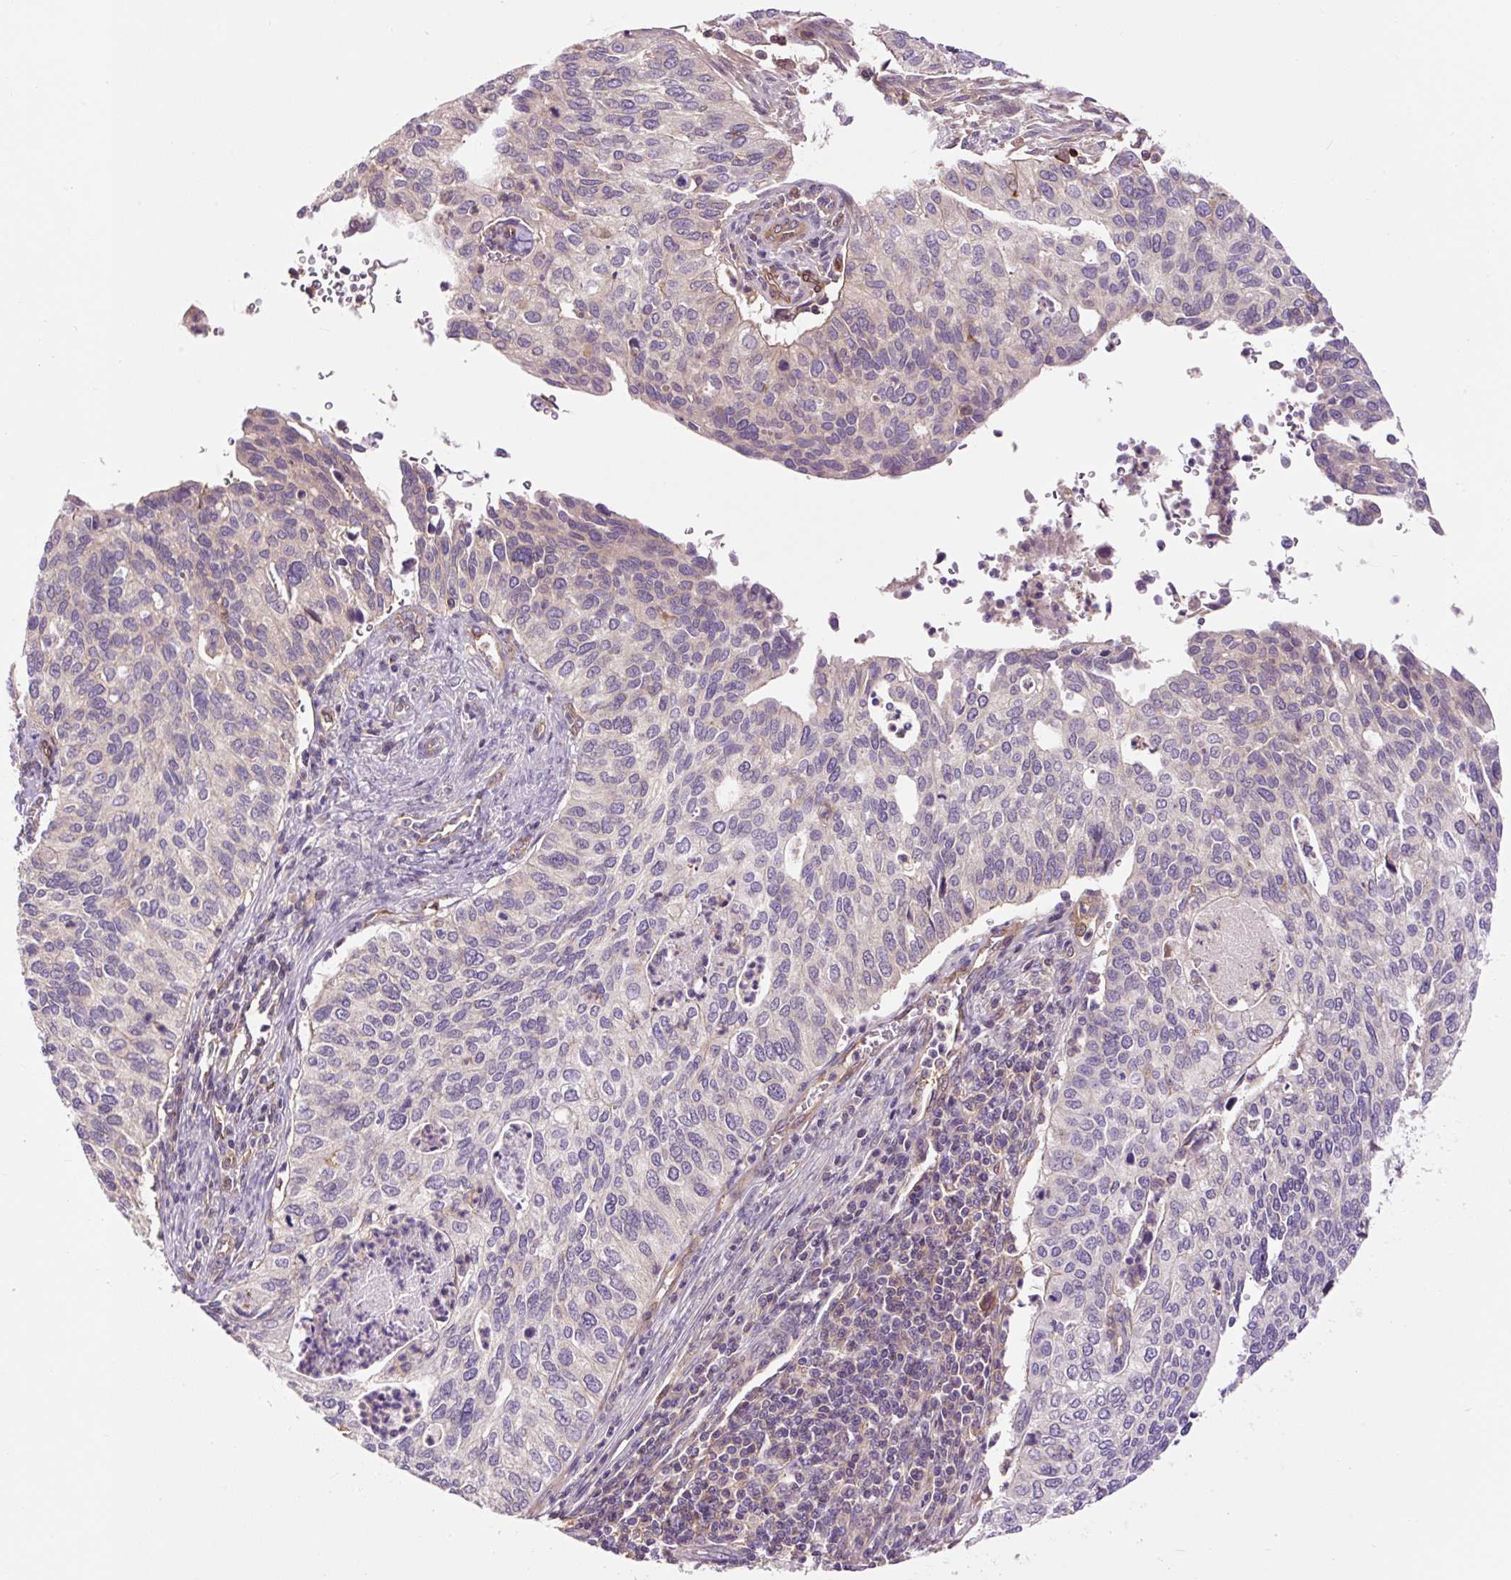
{"staining": {"intensity": "negative", "quantity": "none", "location": "none"}, "tissue": "cervical cancer", "cell_type": "Tumor cells", "image_type": "cancer", "snomed": [{"axis": "morphology", "description": "Squamous cell carcinoma, NOS"}, {"axis": "topography", "description": "Cervix"}], "caption": "A photomicrograph of human squamous cell carcinoma (cervical) is negative for staining in tumor cells.", "gene": "PCDHGB3", "patient": {"sex": "female", "age": 38}}